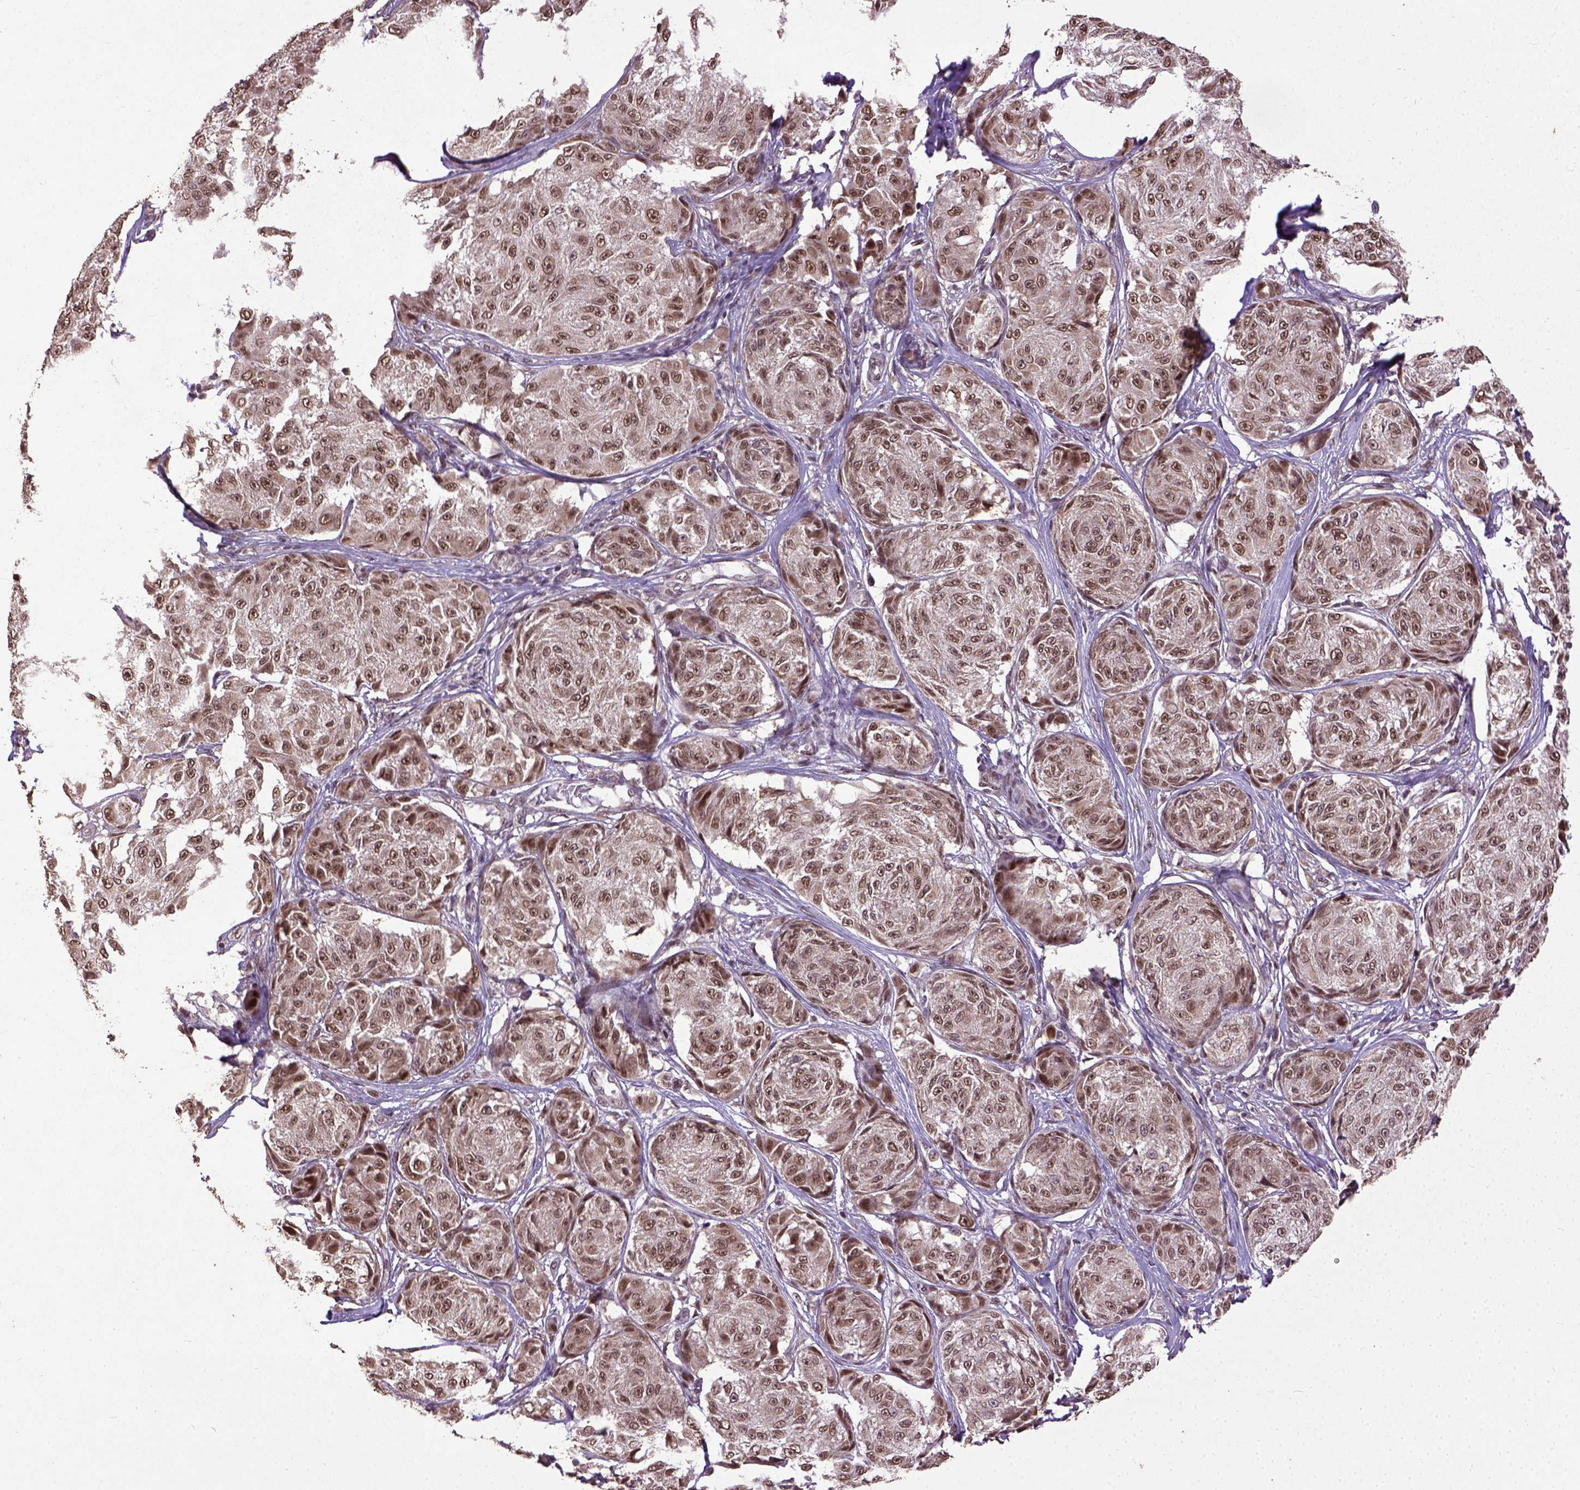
{"staining": {"intensity": "moderate", "quantity": ">75%", "location": "nuclear"}, "tissue": "melanoma", "cell_type": "Tumor cells", "image_type": "cancer", "snomed": [{"axis": "morphology", "description": "Malignant melanoma, NOS"}, {"axis": "topography", "description": "Skin"}], "caption": "Tumor cells reveal medium levels of moderate nuclear expression in approximately >75% of cells in malignant melanoma.", "gene": "UBA3", "patient": {"sex": "male", "age": 61}}